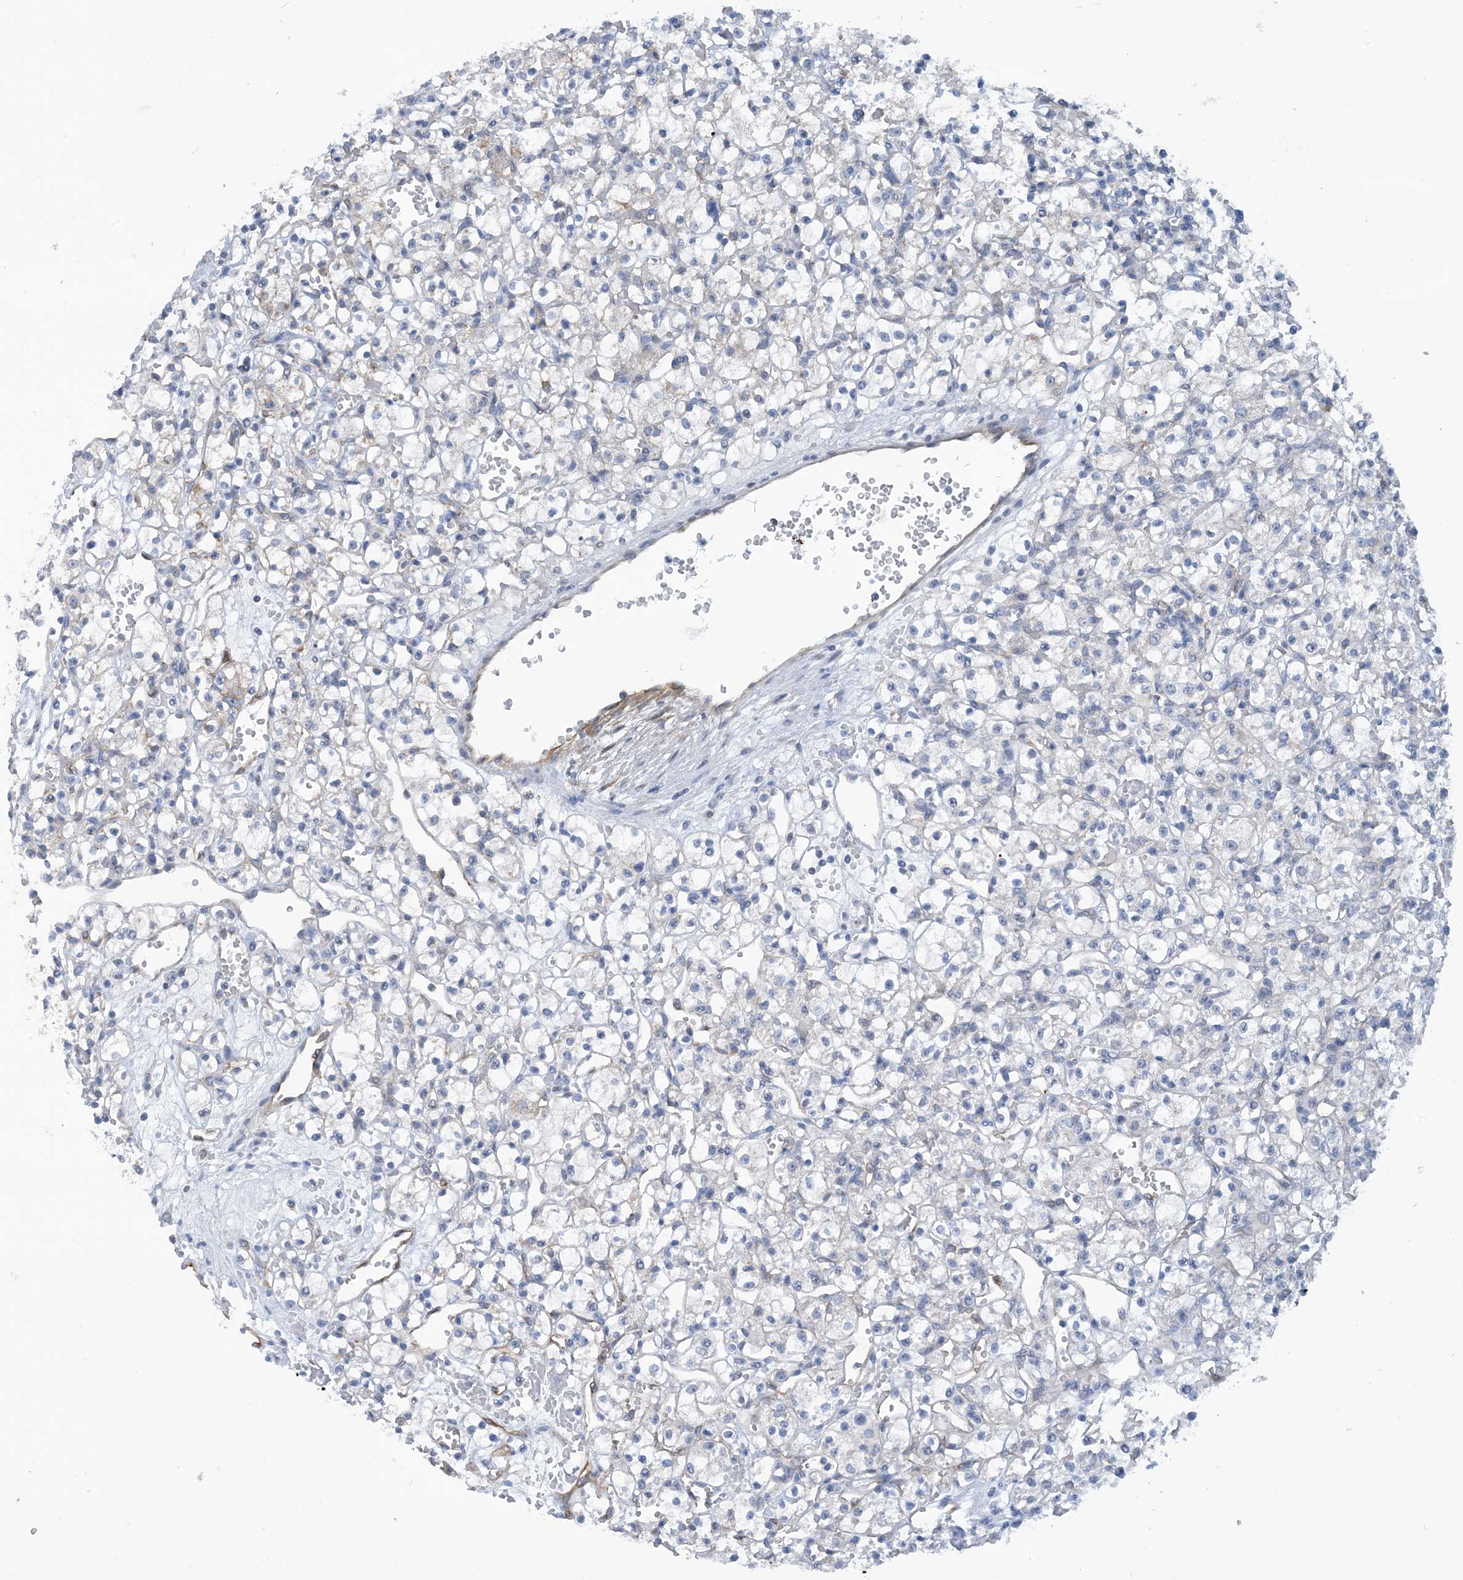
{"staining": {"intensity": "negative", "quantity": "none", "location": "none"}, "tissue": "renal cancer", "cell_type": "Tumor cells", "image_type": "cancer", "snomed": [{"axis": "morphology", "description": "Adenocarcinoma, NOS"}, {"axis": "topography", "description": "Kidney"}], "caption": "High magnification brightfield microscopy of renal cancer (adenocarcinoma) stained with DAB (3,3'-diaminobenzidine) (brown) and counterstained with hematoxylin (blue): tumor cells show no significant positivity. (DAB (3,3'-diaminobenzidine) immunohistochemistry, high magnification).", "gene": "EIF2A", "patient": {"sex": "female", "age": 59}}